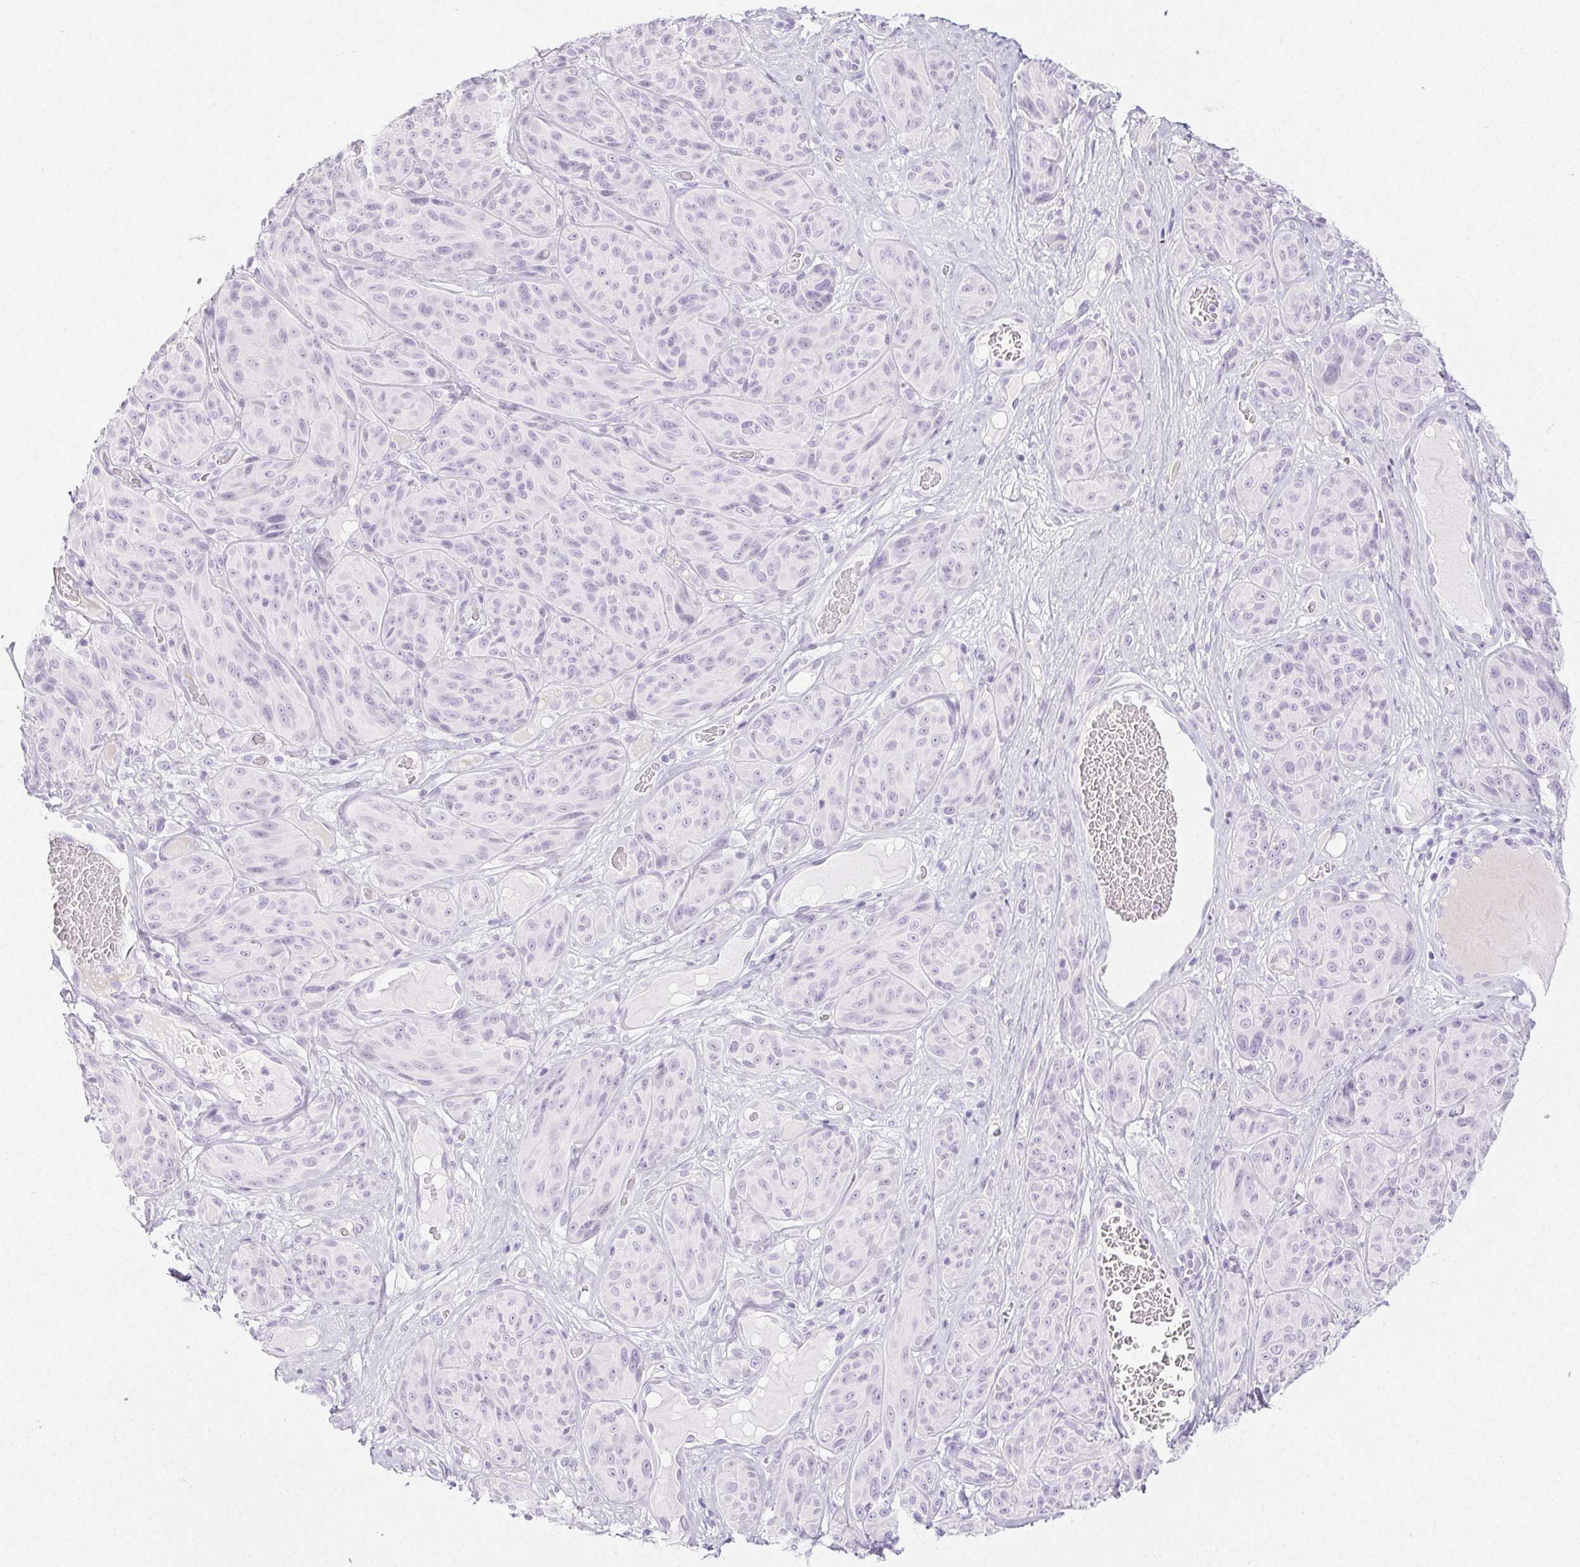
{"staining": {"intensity": "negative", "quantity": "none", "location": "none"}, "tissue": "melanoma", "cell_type": "Tumor cells", "image_type": "cancer", "snomed": [{"axis": "morphology", "description": "Malignant melanoma, NOS"}, {"axis": "topography", "description": "Skin"}], "caption": "Tumor cells are negative for protein expression in human melanoma.", "gene": "PI3", "patient": {"sex": "male", "age": 91}}